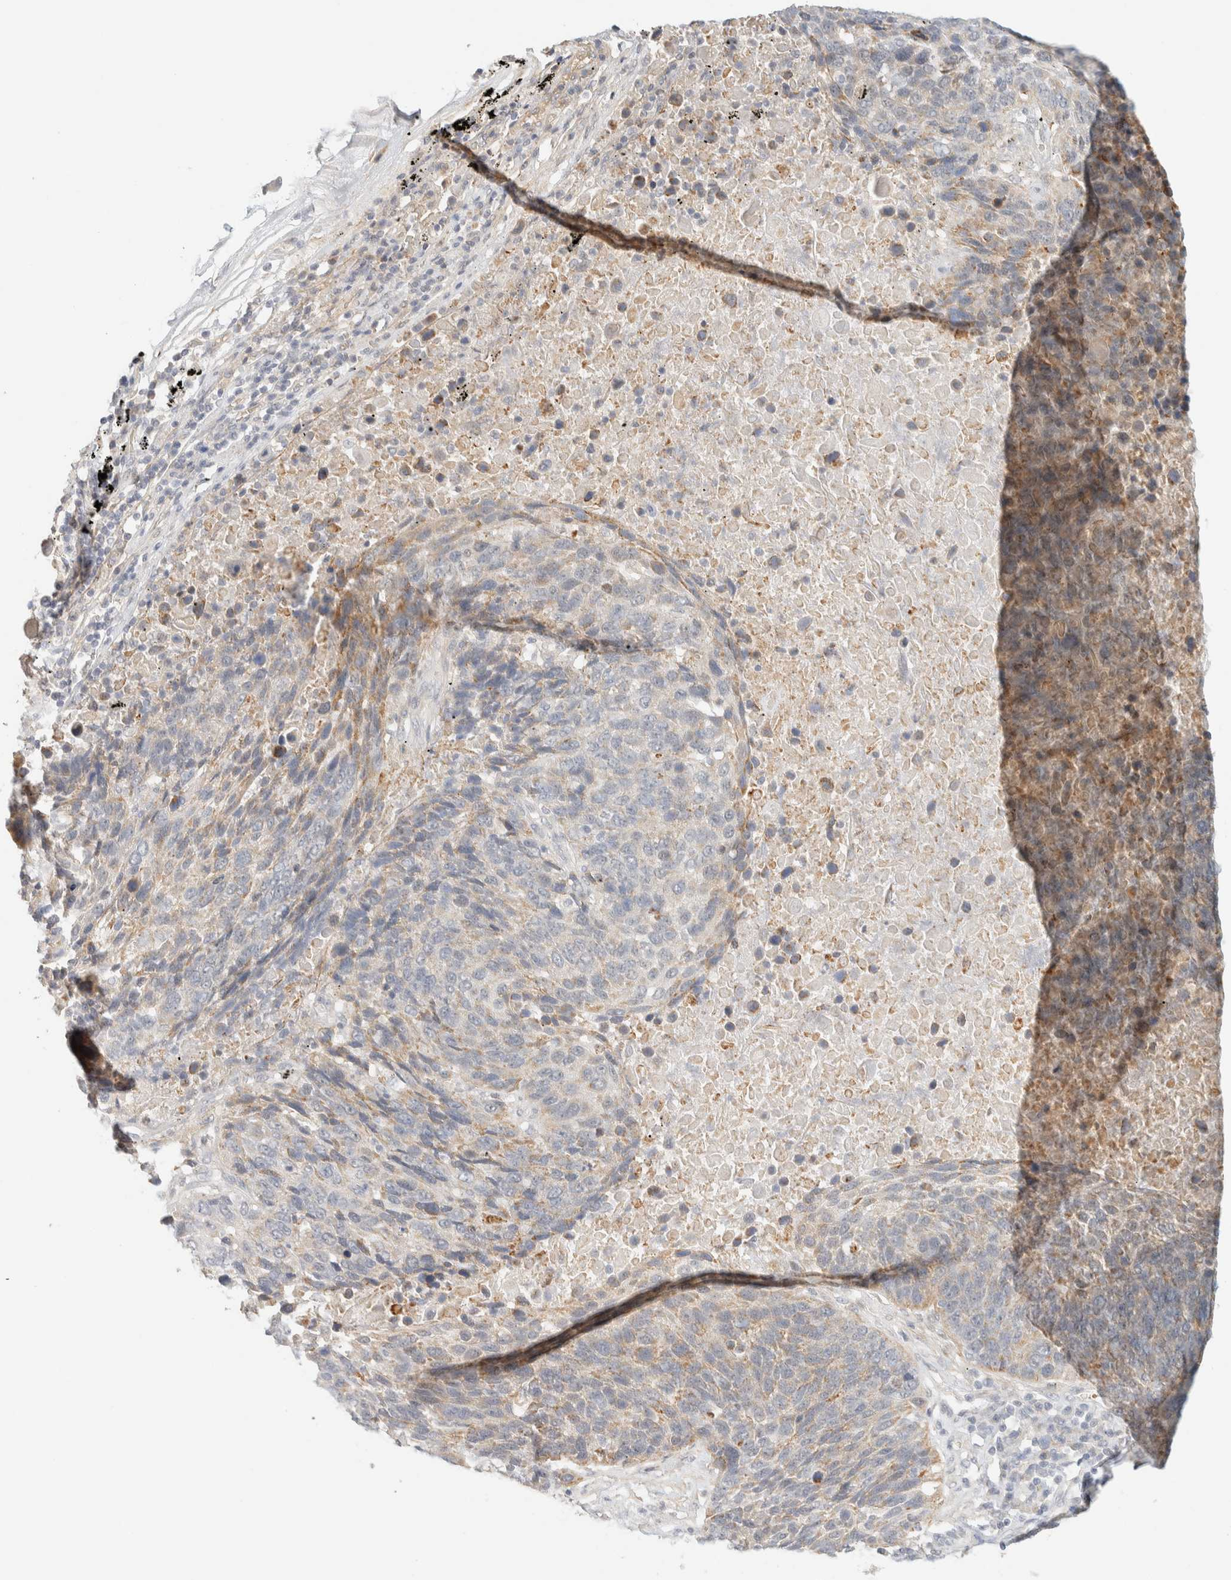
{"staining": {"intensity": "weak", "quantity": "<25%", "location": "cytoplasmic/membranous"}, "tissue": "lung cancer", "cell_type": "Tumor cells", "image_type": "cancer", "snomed": [{"axis": "morphology", "description": "Squamous cell carcinoma, NOS"}, {"axis": "topography", "description": "Lung"}], "caption": "The immunohistochemistry image has no significant positivity in tumor cells of squamous cell carcinoma (lung) tissue. (DAB (3,3'-diaminobenzidine) immunohistochemistry (IHC) with hematoxylin counter stain).", "gene": "TNK1", "patient": {"sex": "male", "age": 66}}